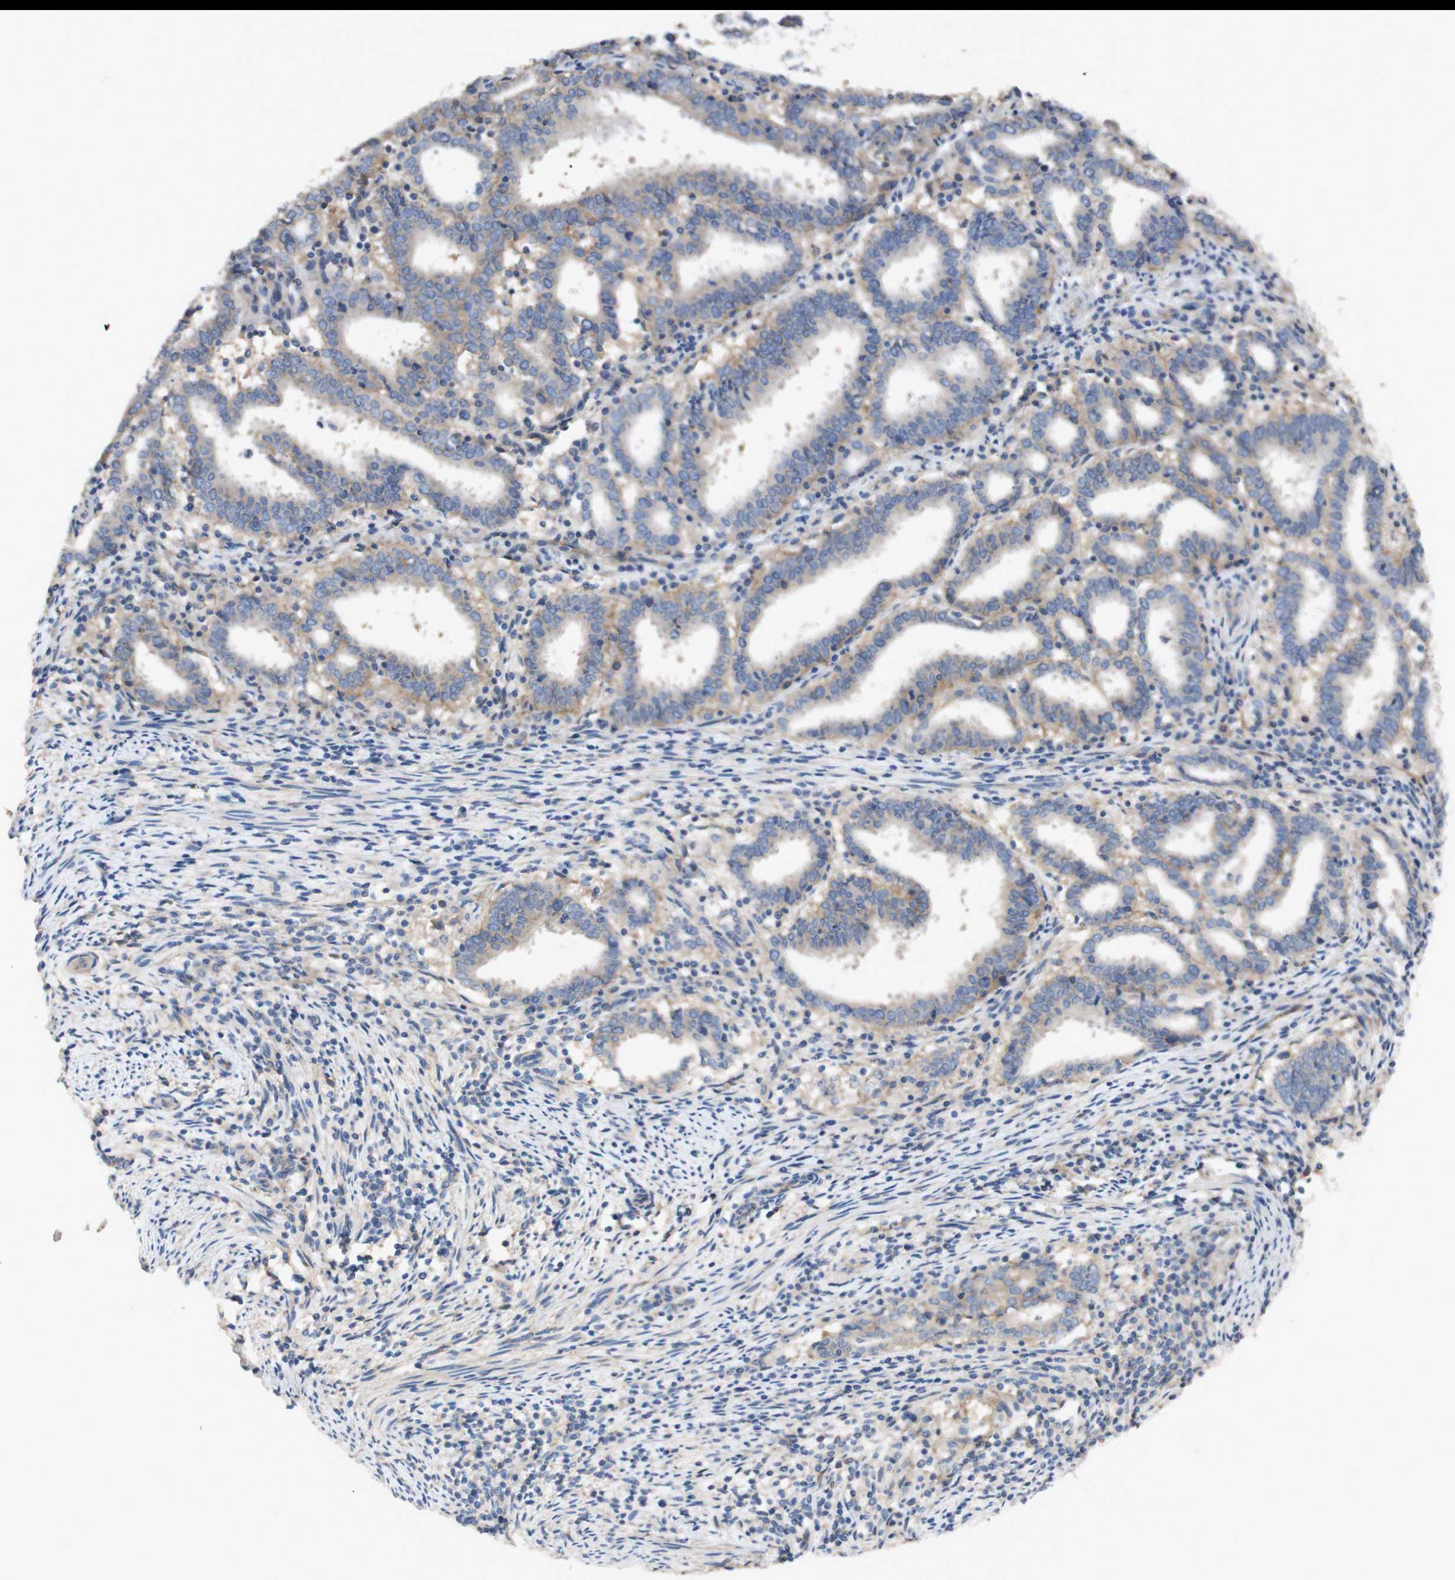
{"staining": {"intensity": "negative", "quantity": "none", "location": "none"}, "tissue": "endometrial cancer", "cell_type": "Tumor cells", "image_type": "cancer", "snomed": [{"axis": "morphology", "description": "Adenocarcinoma, NOS"}, {"axis": "topography", "description": "Uterus"}], "caption": "Immunohistochemistry image of neoplastic tissue: human endometrial cancer (adenocarcinoma) stained with DAB (3,3'-diaminobenzidine) demonstrates no significant protein staining in tumor cells.", "gene": "ATP2B1", "patient": {"sex": "female", "age": 83}}